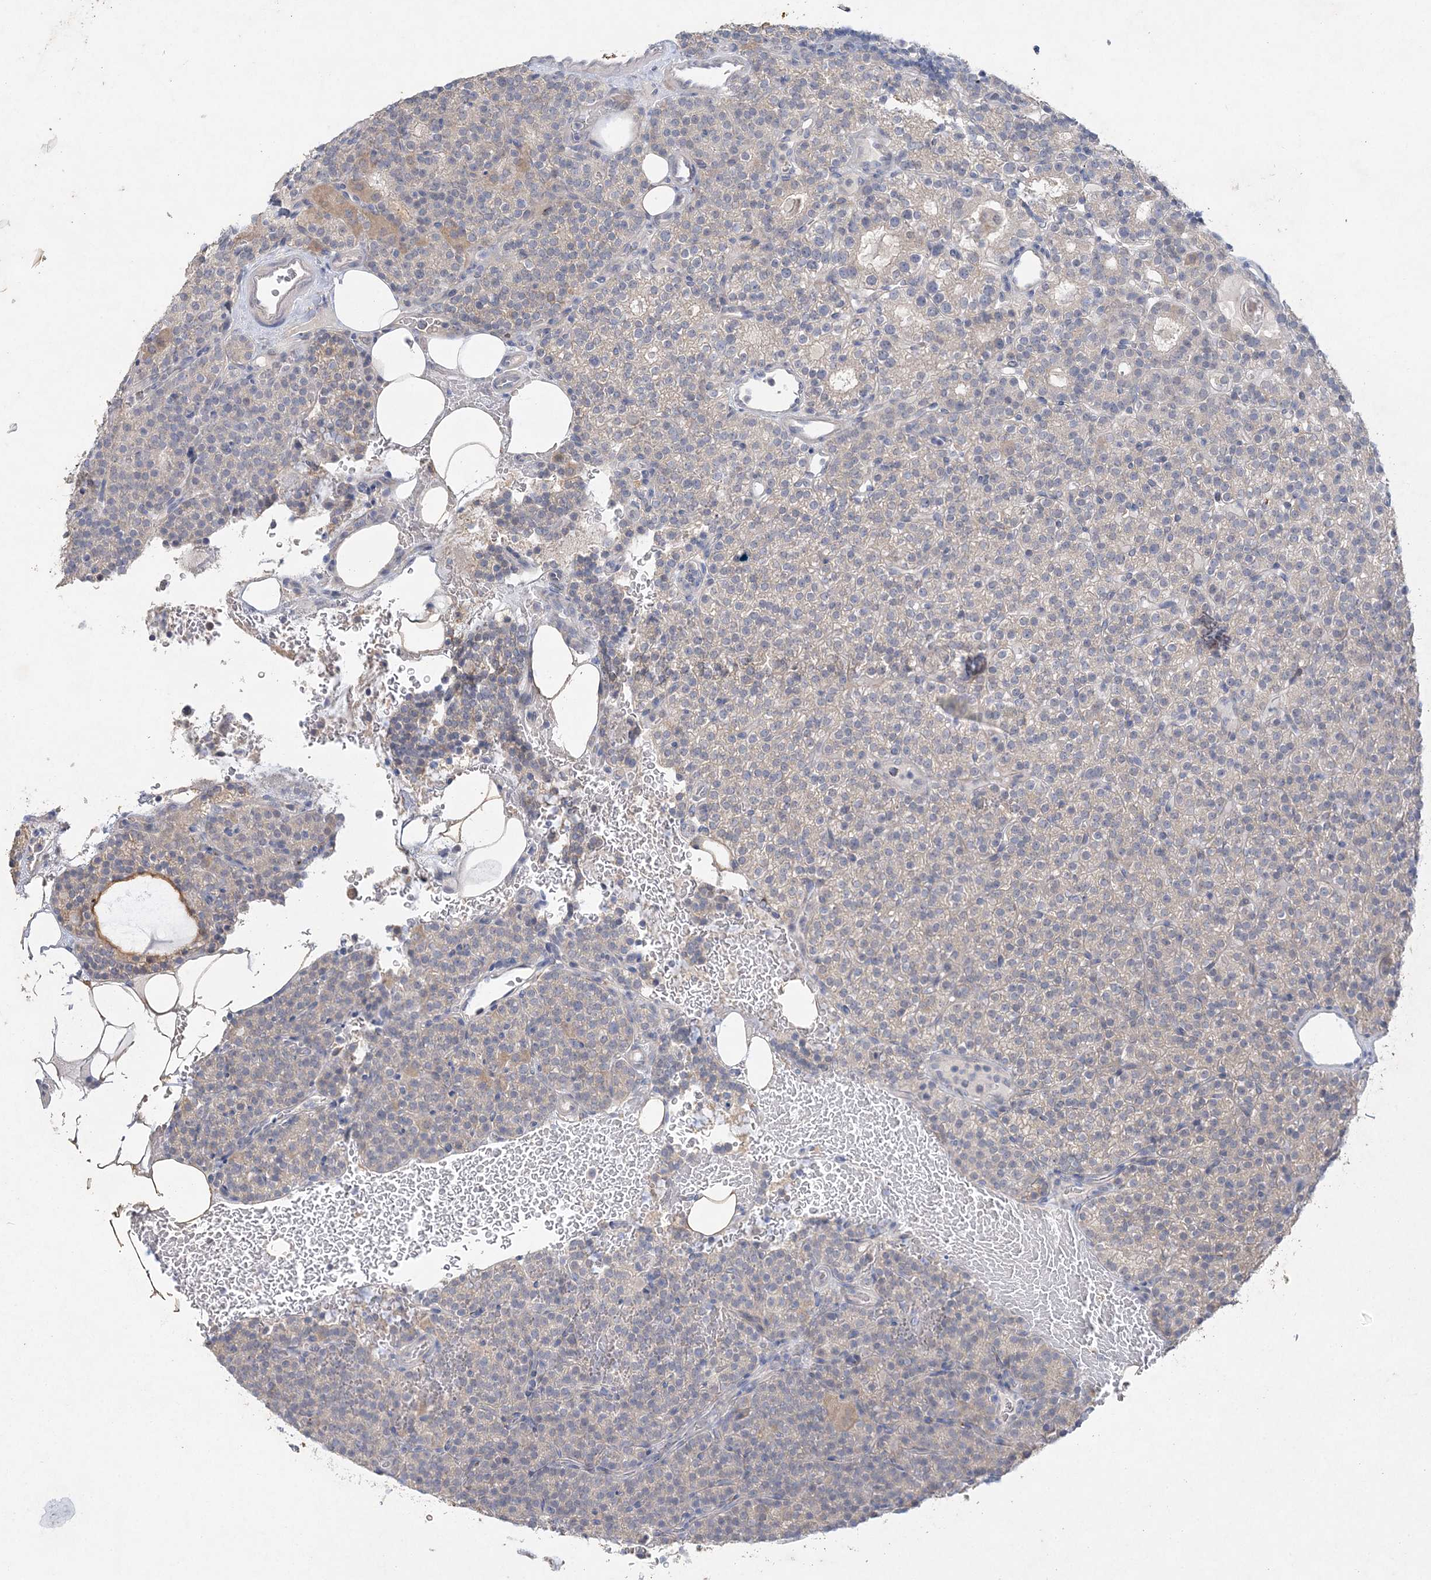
{"staining": {"intensity": "negative", "quantity": "none", "location": "none"}, "tissue": "parathyroid gland", "cell_type": "Glandular cells", "image_type": "normal", "snomed": [{"axis": "morphology", "description": "Normal tissue, NOS"}, {"axis": "topography", "description": "Parathyroid gland"}], "caption": "DAB (3,3'-diaminobenzidine) immunohistochemical staining of normal parathyroid gland reveals no significant staining in glandular cells.", "gene": "MAT2B", "patient": {"sex": "female", "age": 48}}